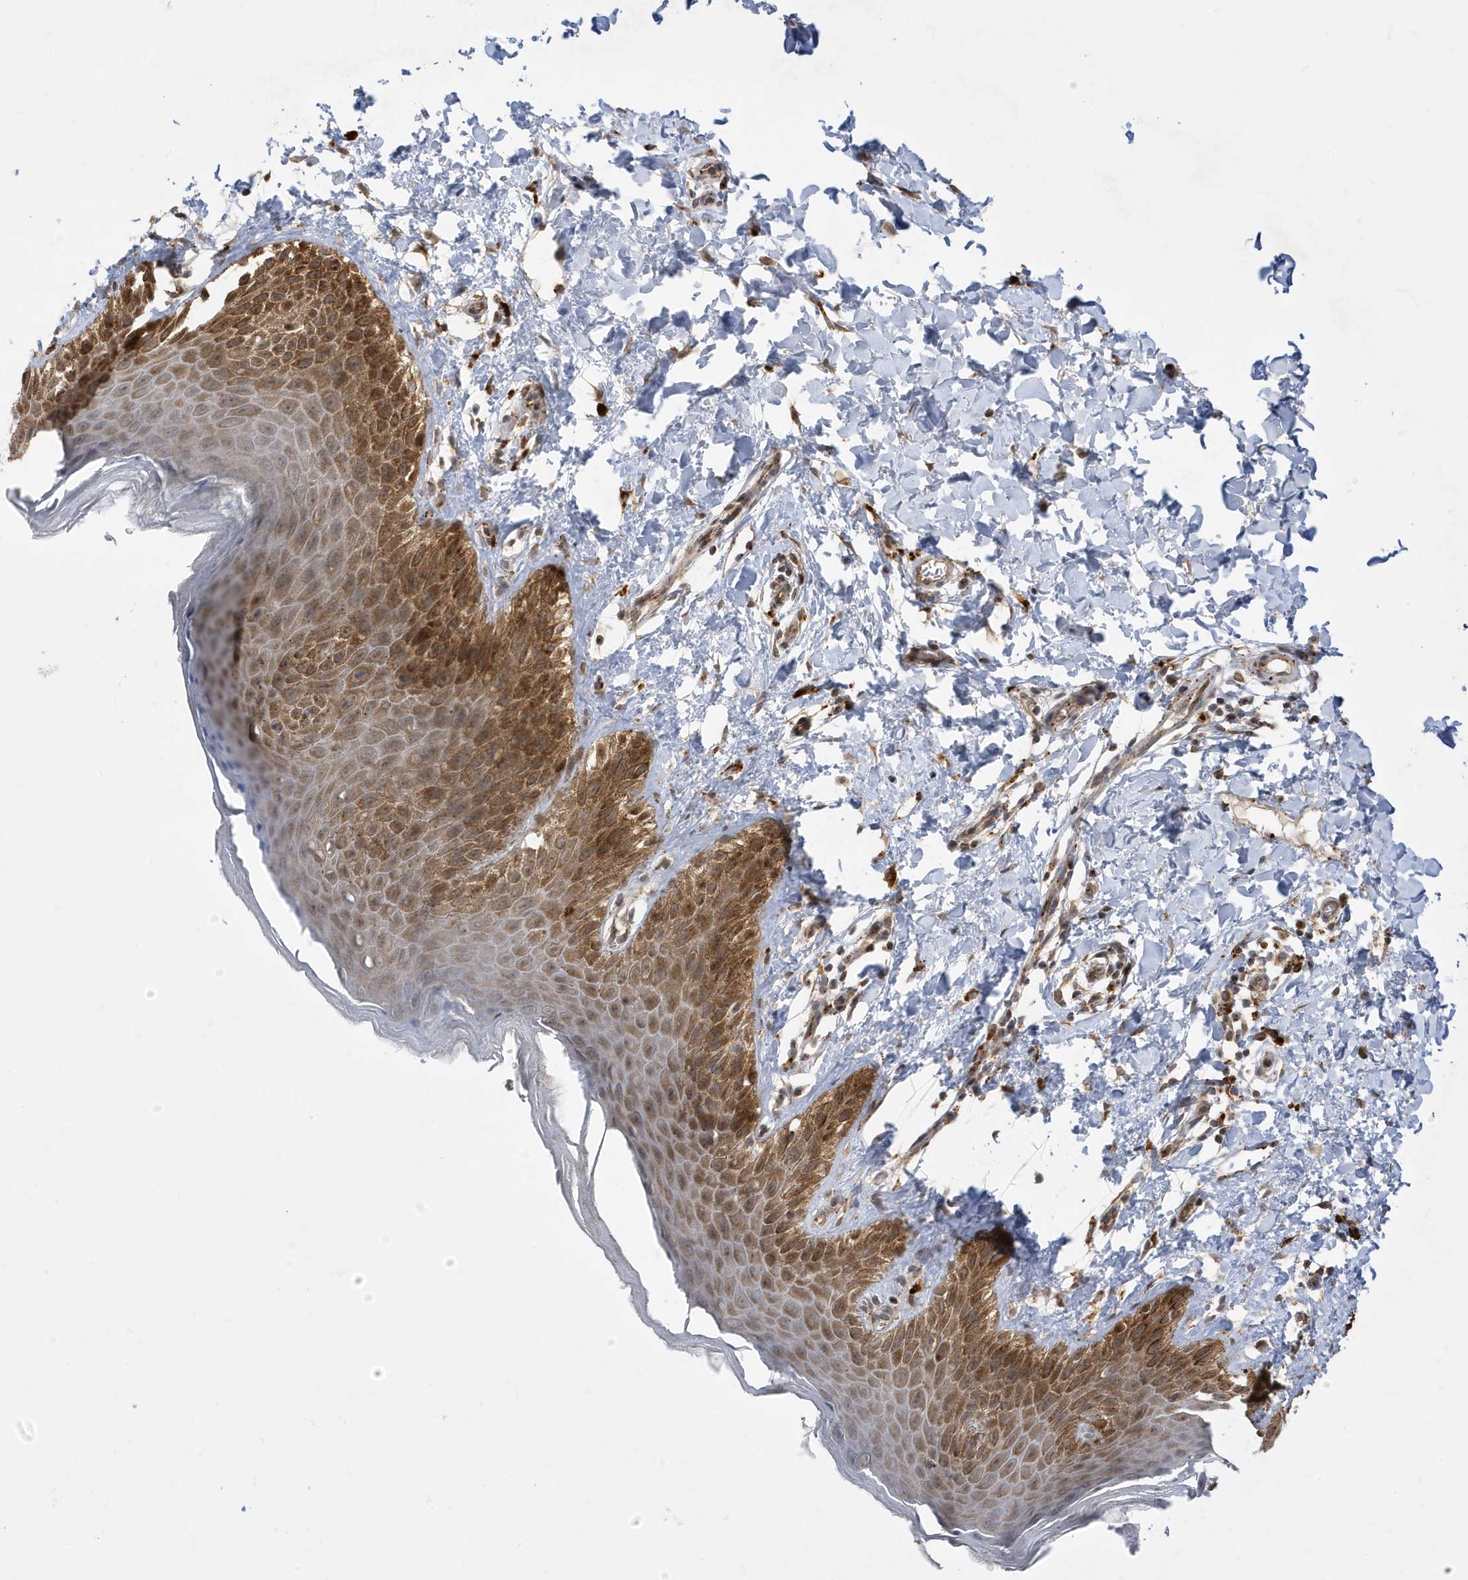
{"staining": {"intensity": "moderate", "quantity": ">75%", "location": "cytoplasmic/membranous"}, "tissue": "skin", "cell_type": "Epidermal cells", "image_type": "normal", "snomed": [{"axis": "morphology", "description": "Normal tissue, NOS"}, {"axis": "topography", "description": "Anal"}], "caption": "The image demonstrates a brown stain indicating the presence of a protein in the cytoplasmic/membranous of epidermal cells in skin. (Brightfield microscopy of DAB IHC at high magnification).", "gene": "ZNF507", "patient": {"sex": "male", "age": 44}}